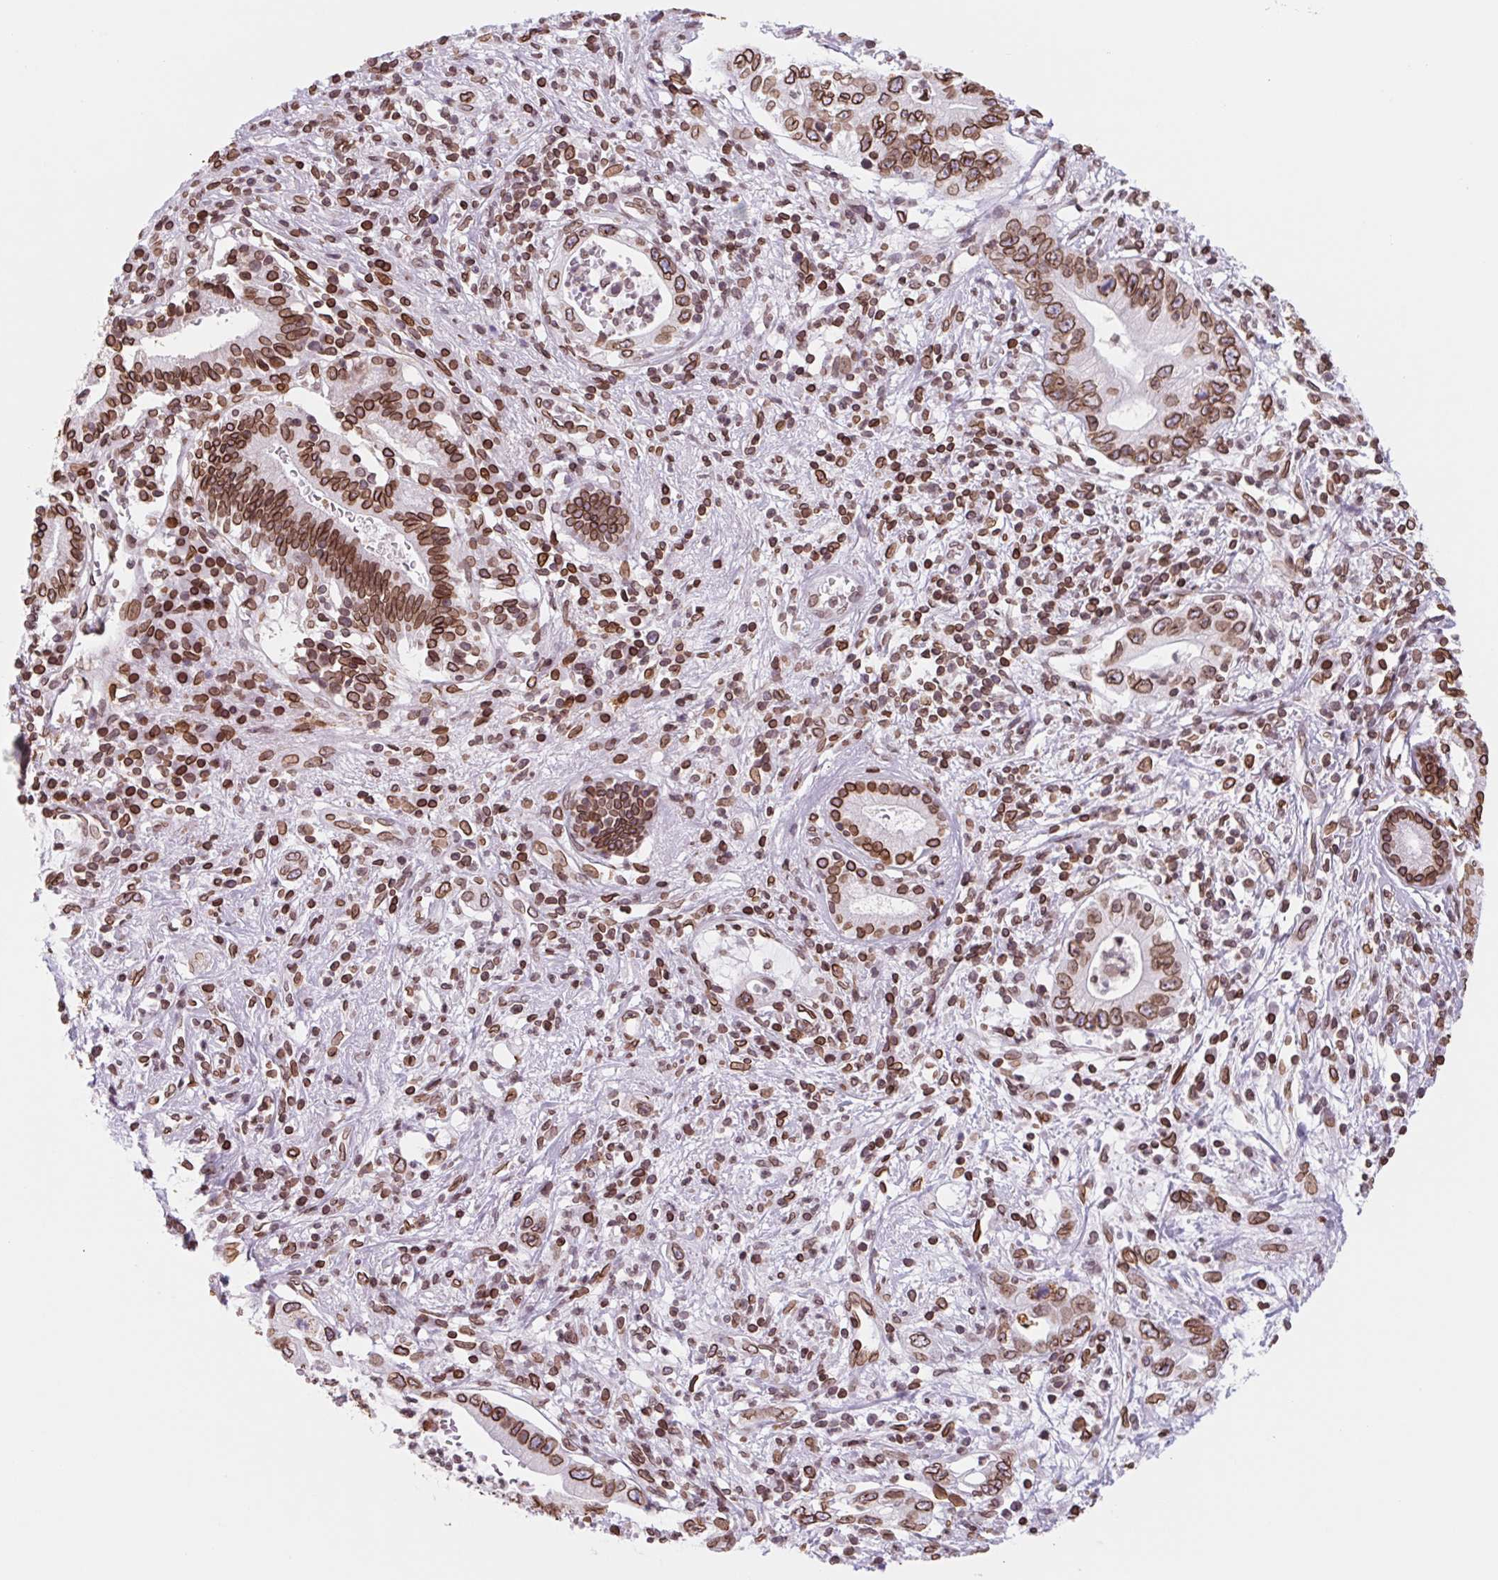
{"staining": {"intensity": "strong", "quantity": ">75%", "location": "cytoplasmic/membranous,nuclear"}, "tissue": "pancreatic cancer", "cell_type": "Tumor cells", "image_type": "cancer", "snomed": [{"axis": "morphology", "description": "Adenocarcinoma, NOS"}, {"axis": "topography", "description": "Pancreas"}], "caption": "Tumor cells exhibit high levels of strong cytoplasmic/membranous and nuclear expression in about >75% of cells in adenocarcinoma (pancreatic). (DAB (3,3'-diaminobenzidine) IHC, brown staining for protein, blue staining for nuclei).", "gene": "LMNB2", "patient": {"sex": "female", "age": 72}}